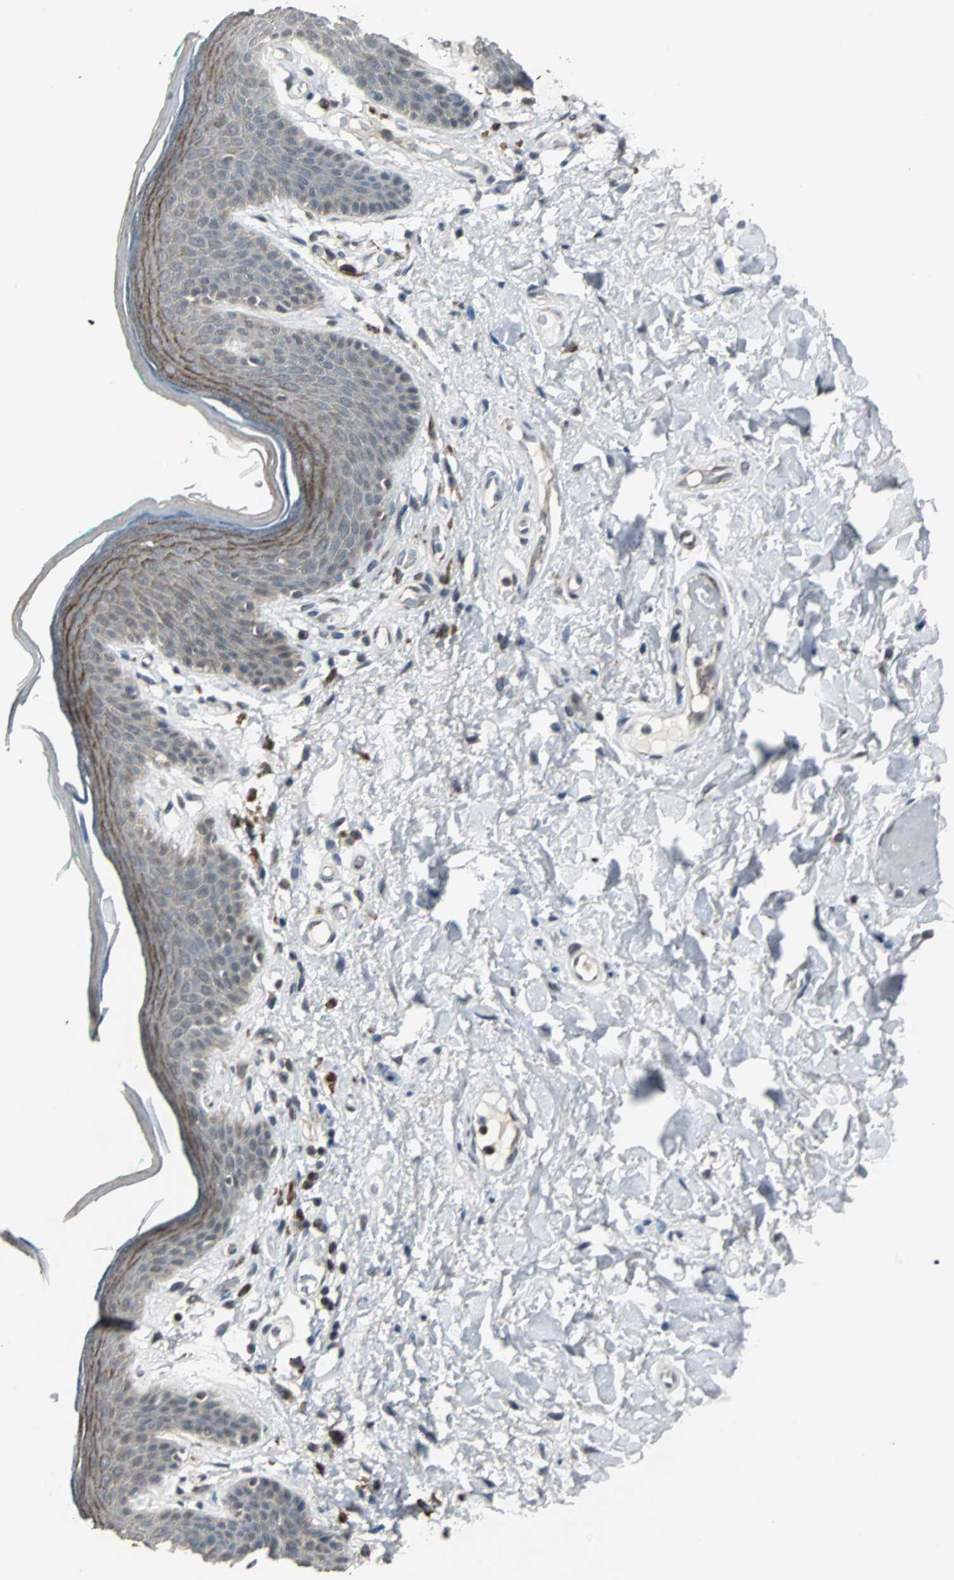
{"staining": {"intensity": "weak", "quantity": "25%-75%", "location": "cytoplasmic/membranous"}, "tissue": "skin", "cell_type": "Epidermal cells", "image_type": "normal", "snomed": [{"axis": "morphology", "description": "Normal tissue, NOS"}, {"axis": "topography", "description": "Anal"}], "caption": "High-power microscopy captured an immunohistochemistry (IHC) image of normal skin, revealing weak cytoplasmic/membranous staining in about 25%-75% of epidermal cells.", "gene": "LSR", "patient": {"sex": "male", "age": 74}}